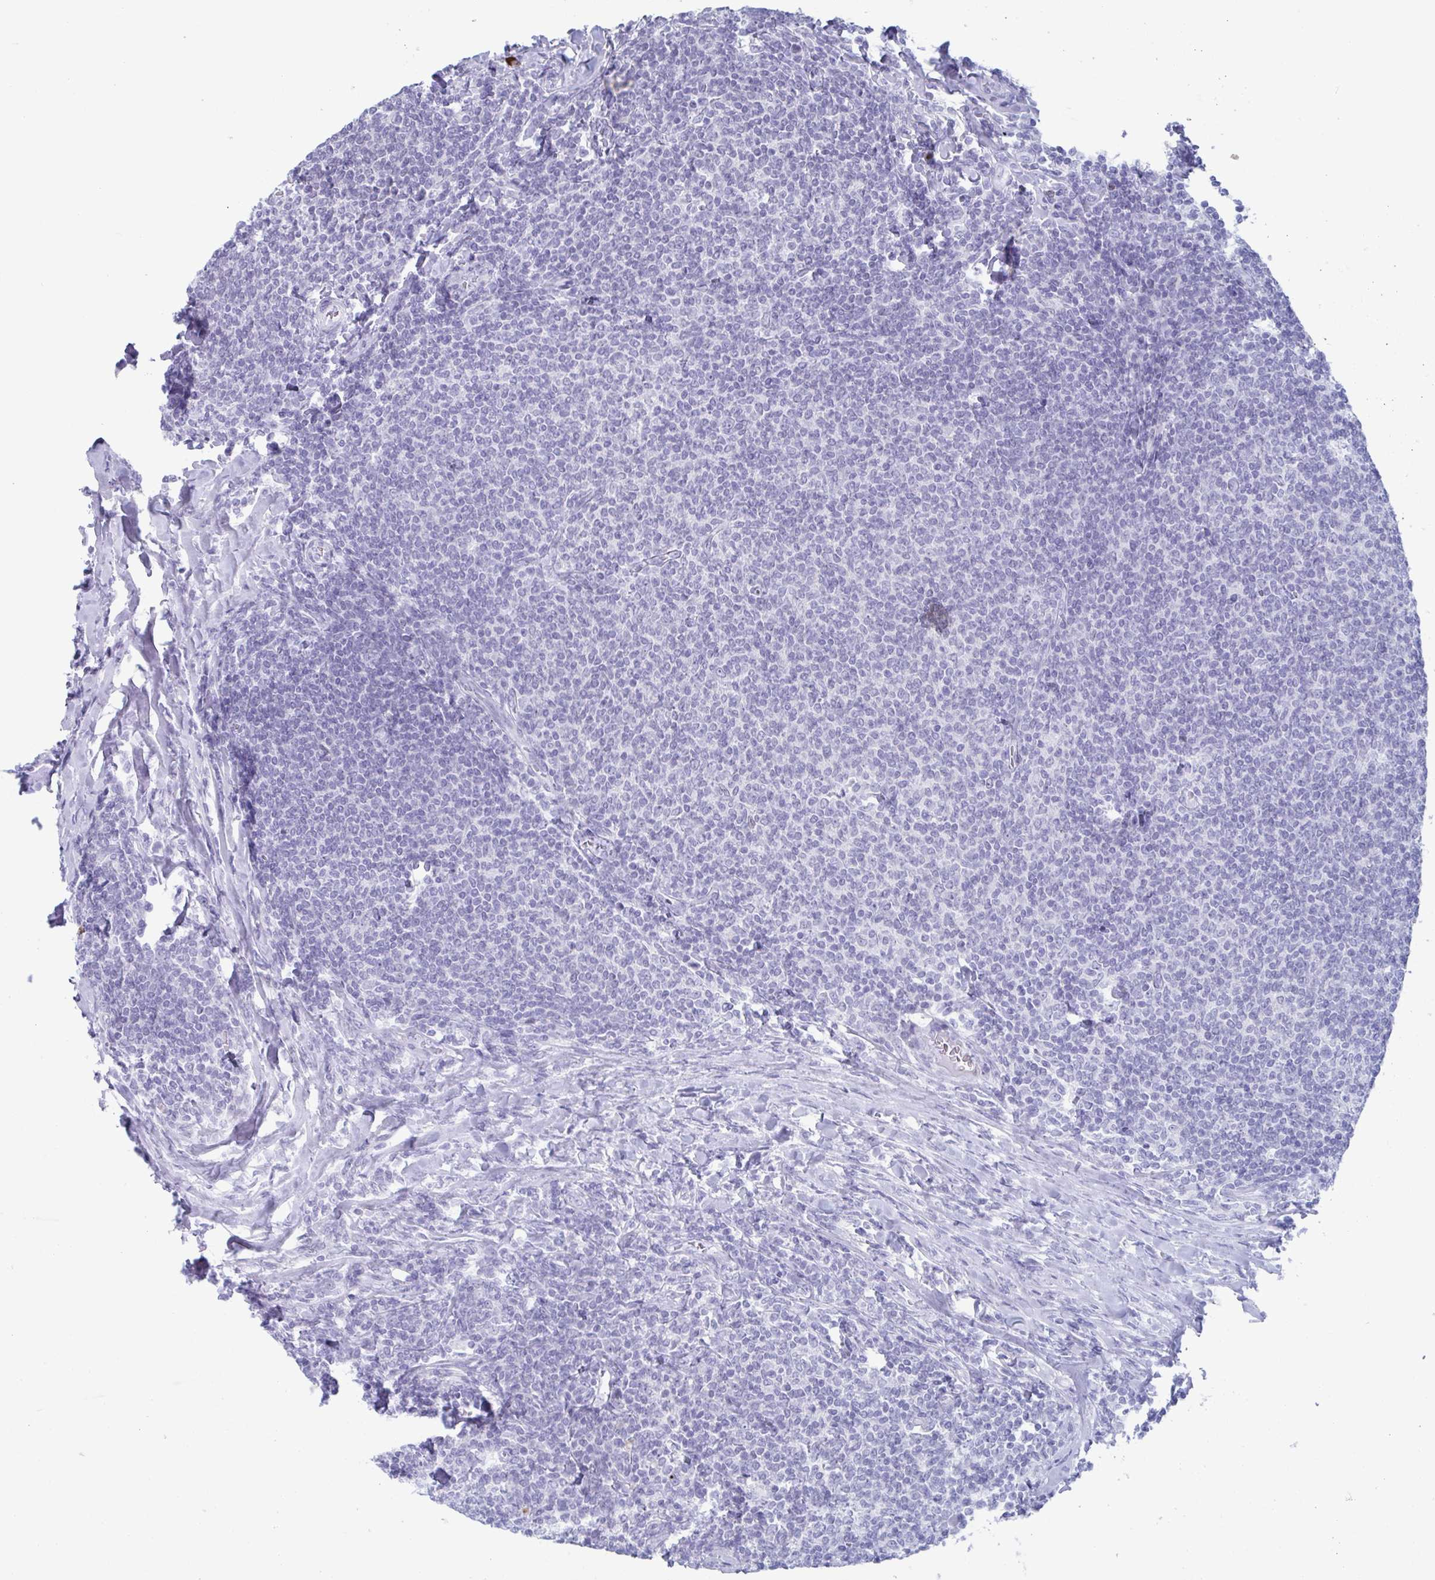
{"staining": {"intensity": "negative", "quantity": "none", "location": "none"}, "tissue": "lymphoma", "cell_type": "Tumor cells", "image_type": "cancer", "snomed": [{"axis": "morphology", "description": "Malignant lymphoma, non-Hodgkin's type, Low grade"}, {"axis": "topography", "description": "Lymph node"}], "caption": "This is a histopathology image of IHC staining of low-grade malignant lymphoma, non-Hodgkin's type, which shows no positivity in tumor cells.", "gene": "CYP4F11", "patient": {"sex": "male", "age": 52}}